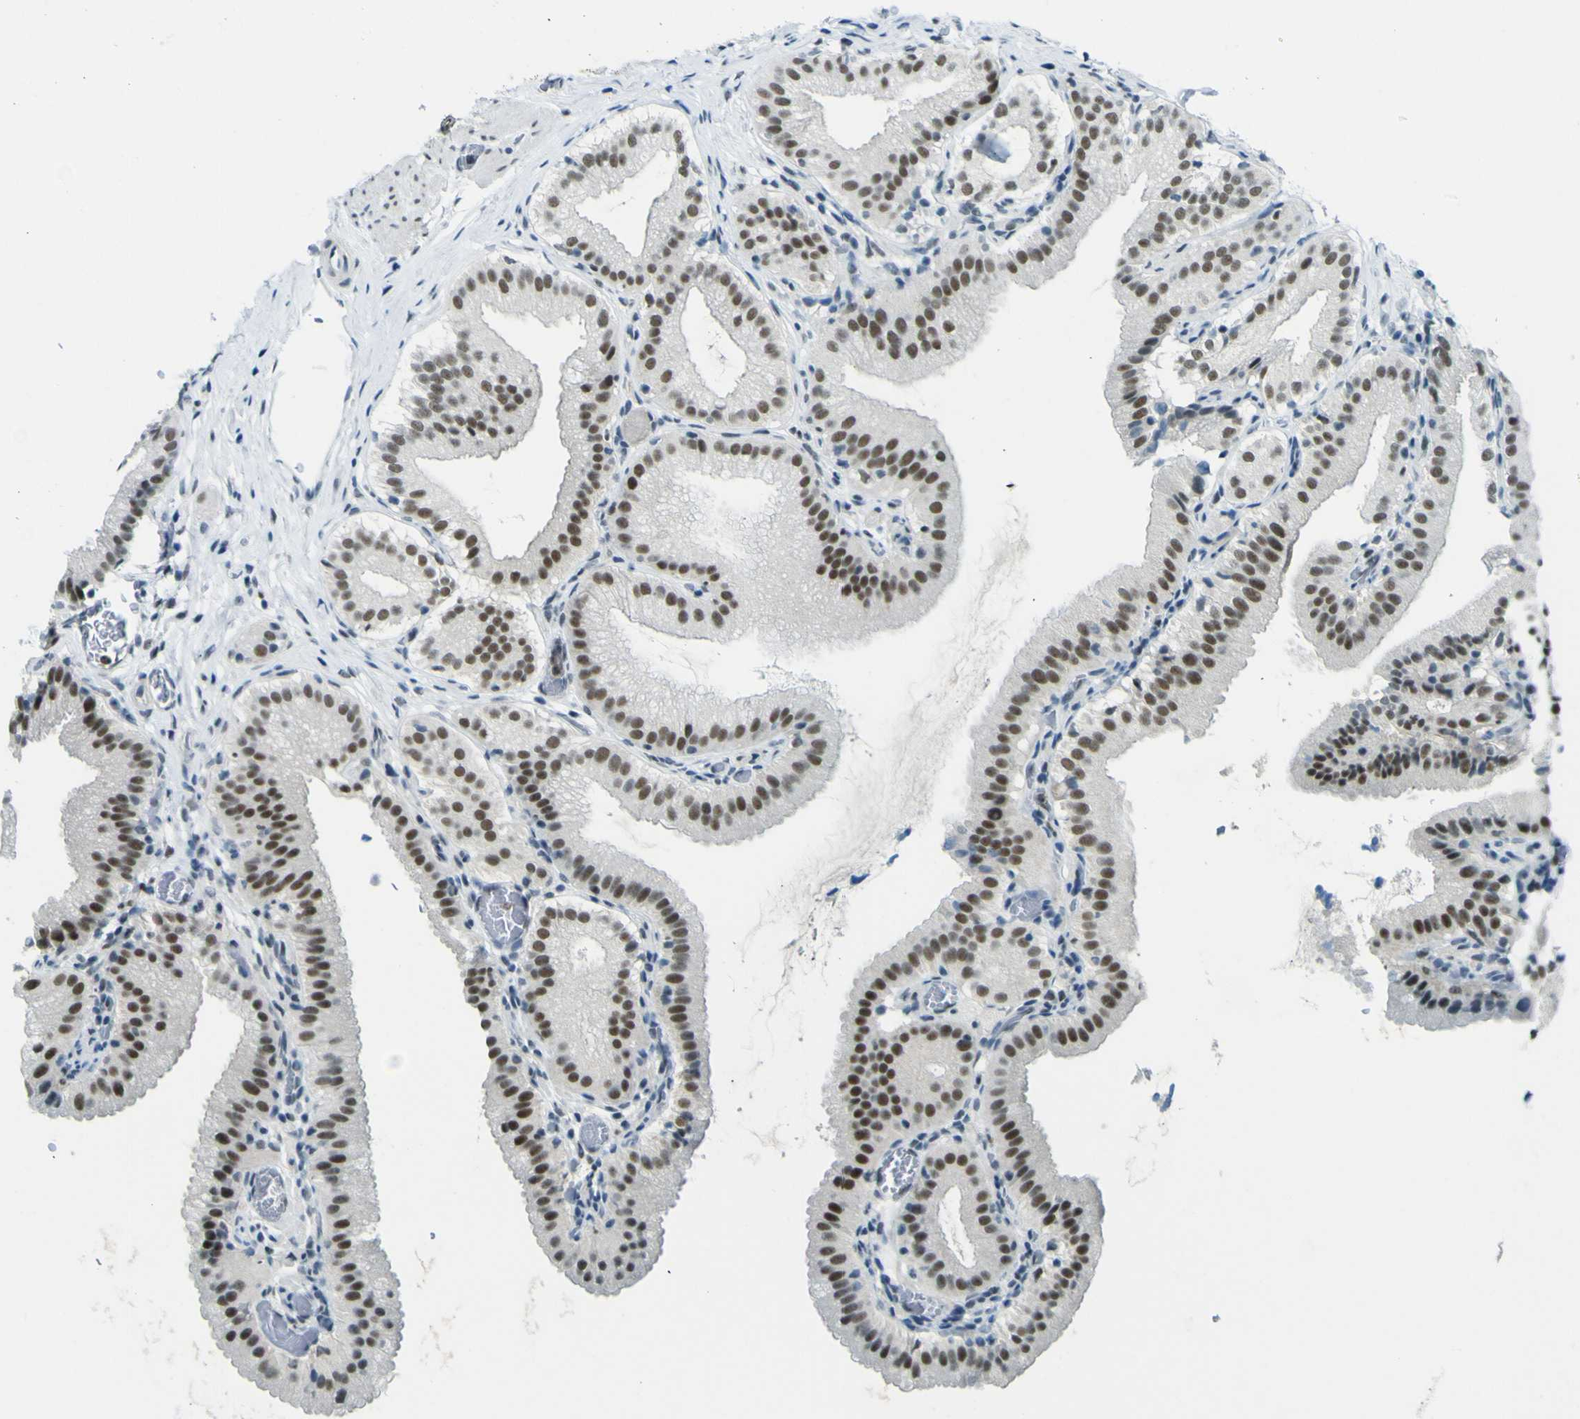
{"staining": {"intensity": "moderate", "quantity": ">75%", "location": "nuclear"}, "tissue": "gallbladder", "cell_type": "Glandular cells", "image_type": "normal", "snomed": [{"axis": "morphology", "description": "Normal tissue, NOS"}, {"axis": "topography", "description": "Gallbladder"}], "caption": "The immunohistochemical stain labels moderate nuclear staining in glandular cells of benign gallbladder. Ihc stains the protein in brown and the nuclei are stained blue.", "gene": "CEBPG", "patient": {"sex": "male", "age": 54}}